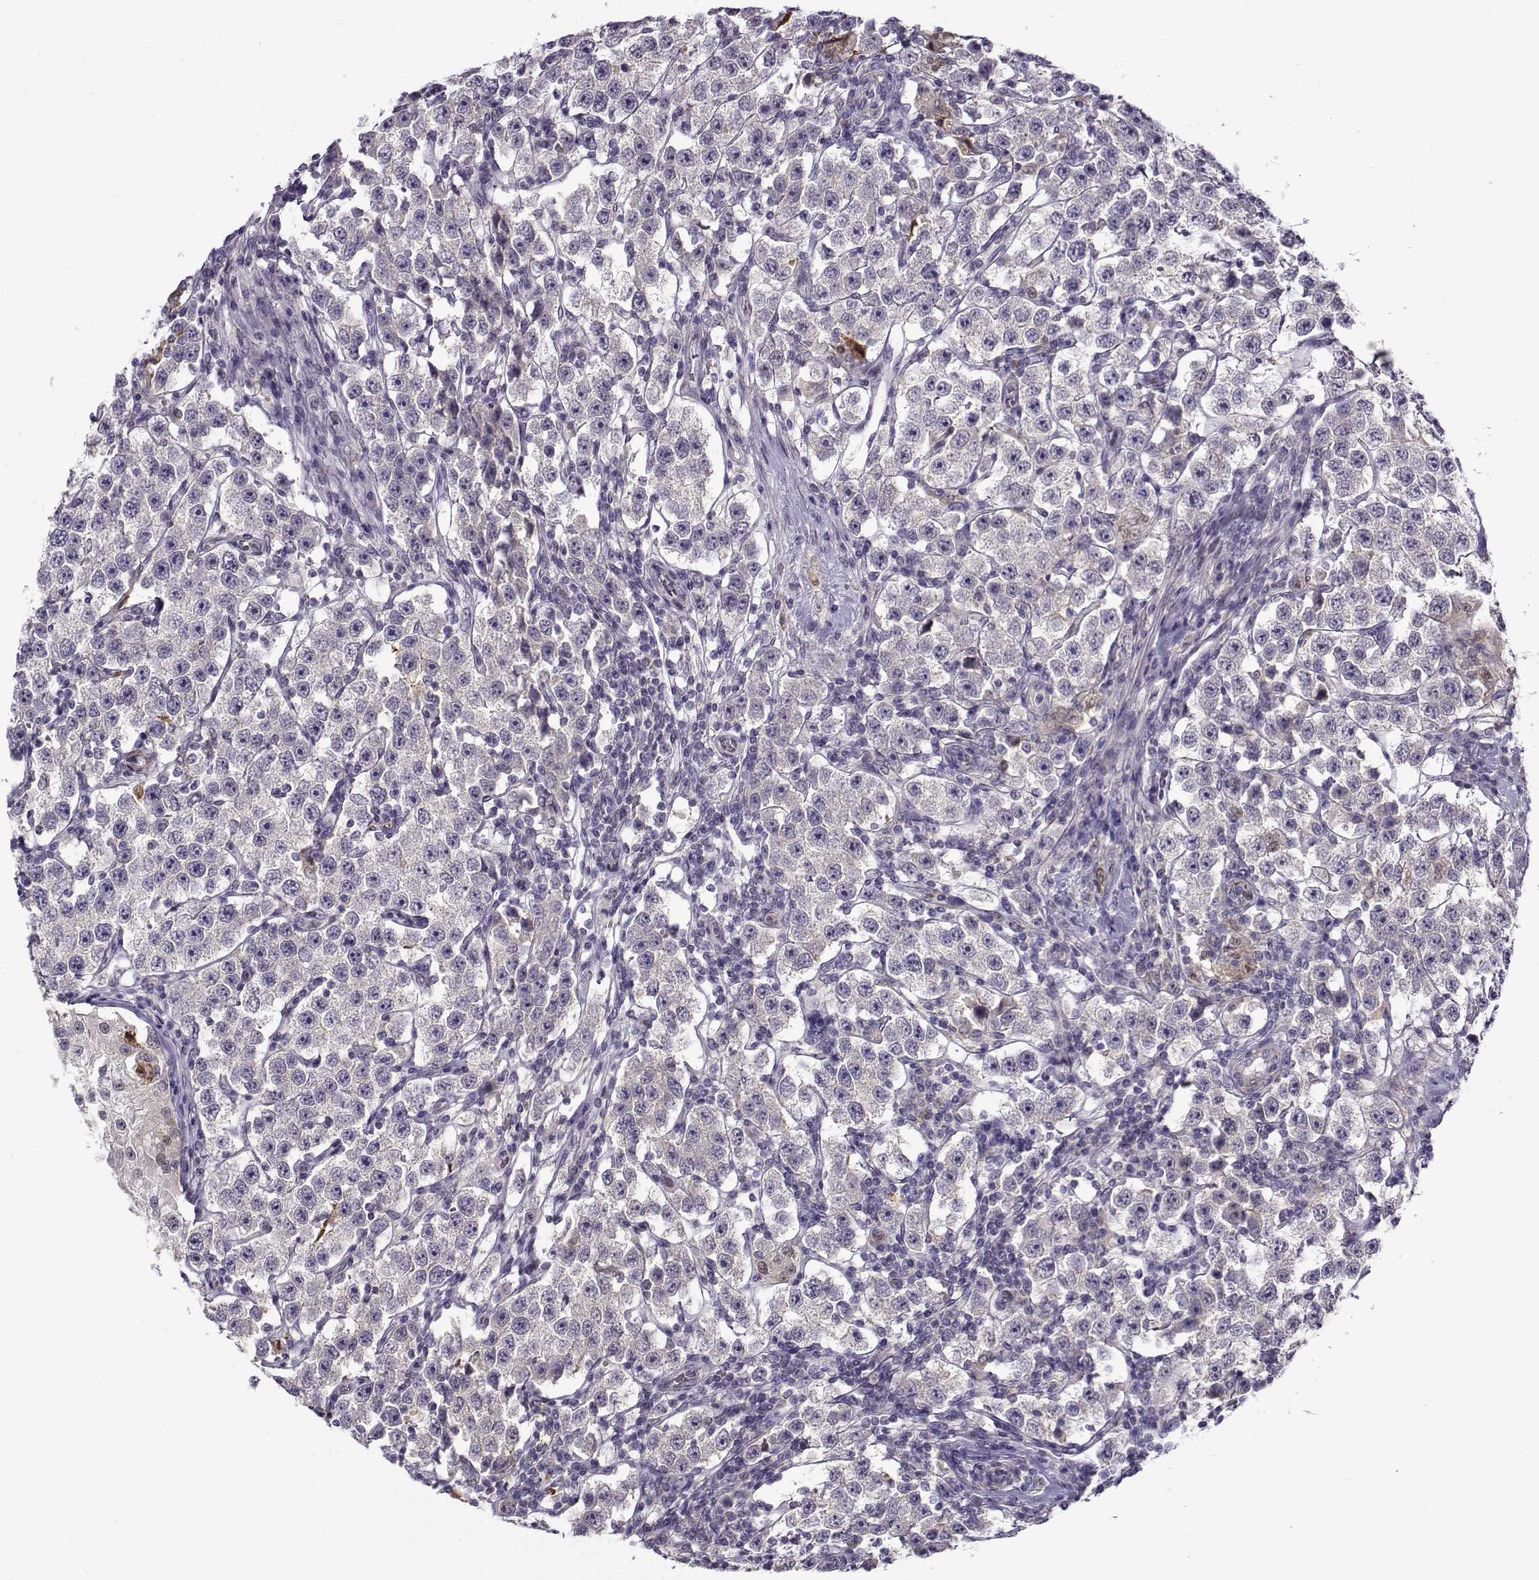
{"staining": {"intensity": "negative", "quantity": "none", "location": "none"}, "tissue": "testis cancer", "cell_type": "Tumor cells", "image_type": "cancer", "snomed": [{"axis": "morphology", "description": "Seminoma, NOS"}, {"axis": "topography", "description": "Testis"}], "caption": "Immunohistochemical staining of human testis cancer shows no significant expression in tumor cells.", "gene": "UCP3", "patient": {"sex": "male", "age": 37}}